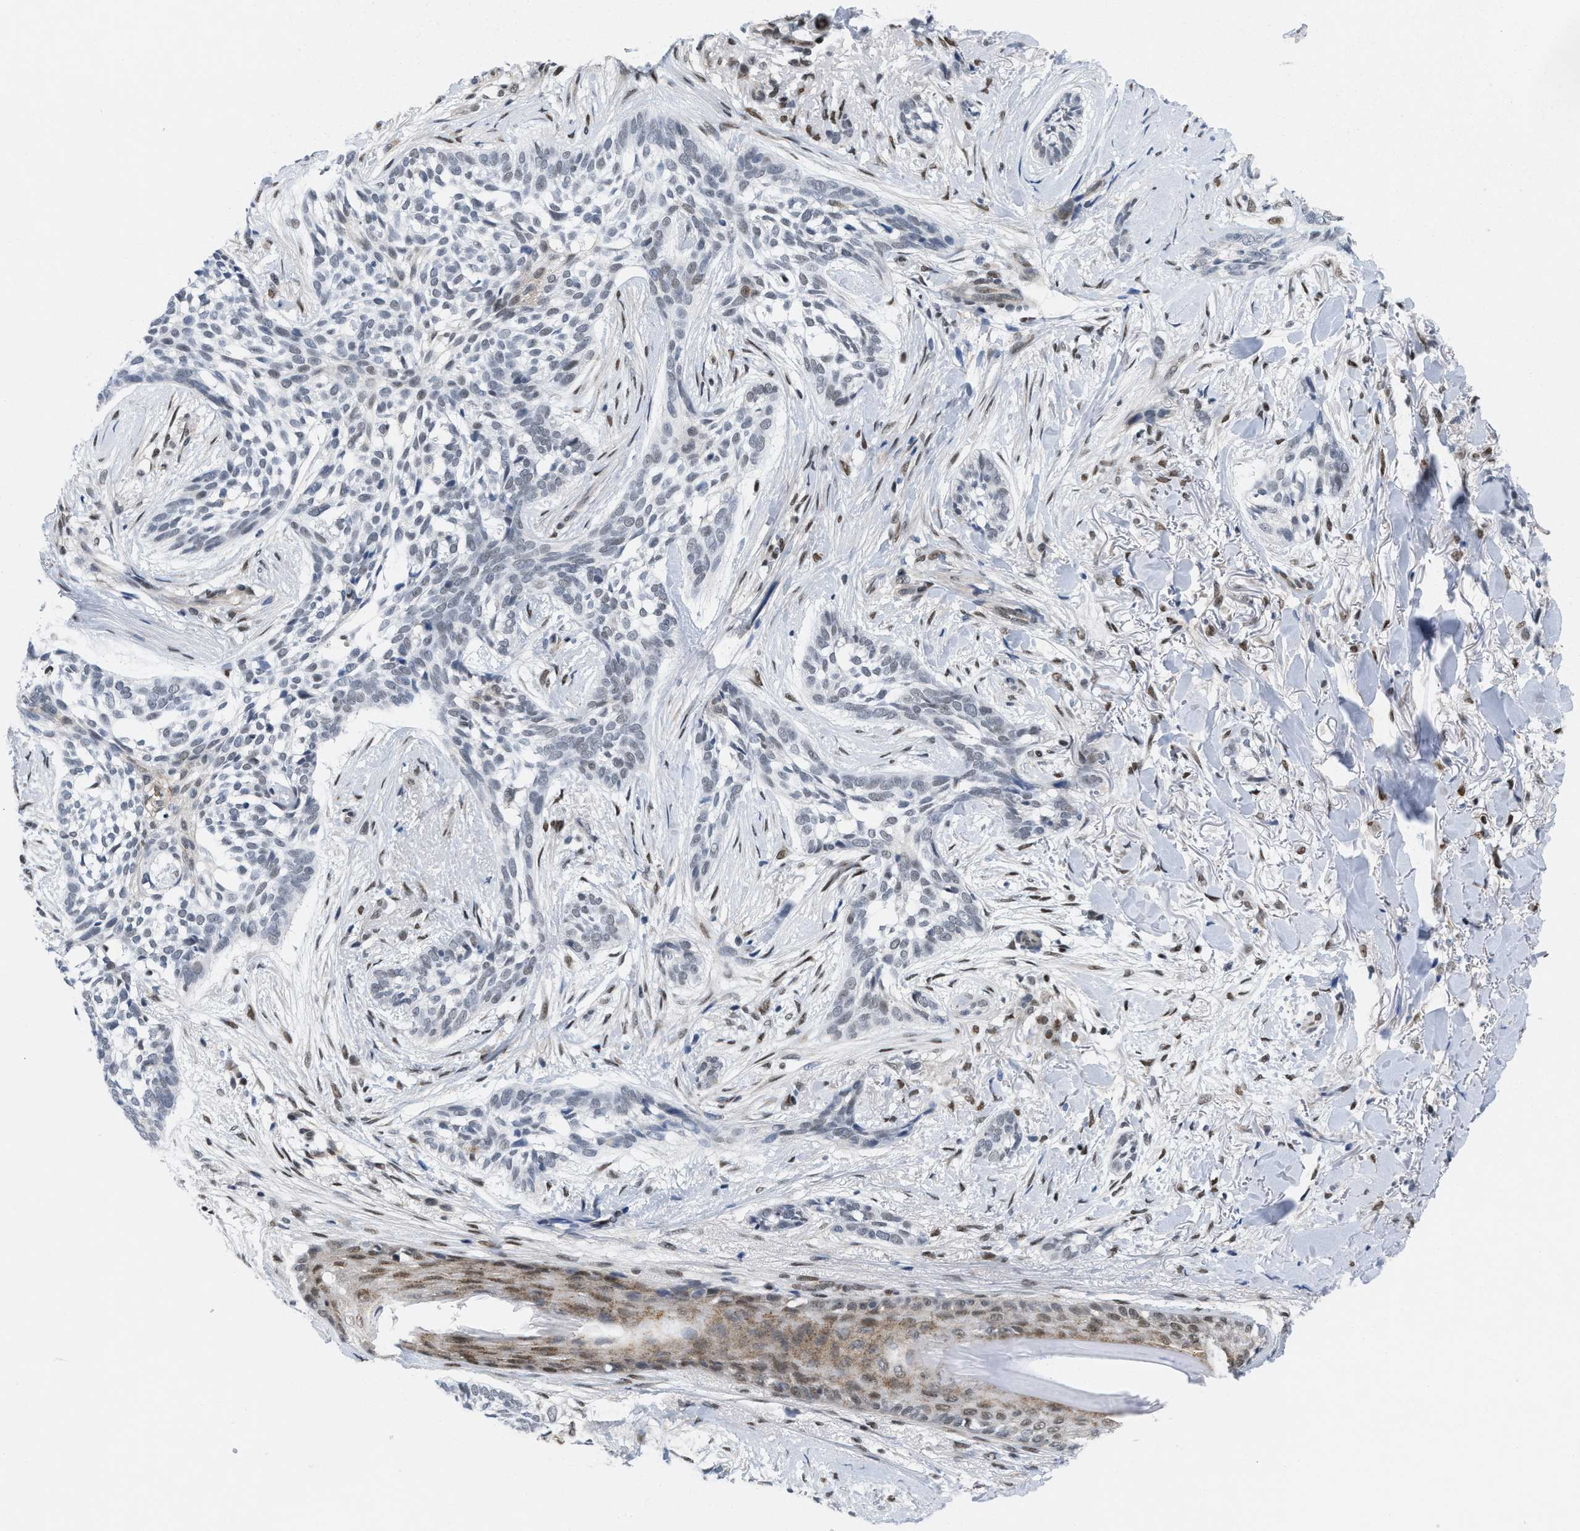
{"staining": {"intensity": "negative", "quantity": "none", "location": "none"}, "tissue": "skin cancer", "cell_type": "Tumor cells", "image_type": "cancer", "snomed": [{"axis": "morphology", "description": "Basal cell carcinoma"}, {"axis": "topography", "description": "Skin"}], "caption": "DAB (3,3'-diaminobenzidine) immunohistochemical staining of skin cancer demonstrates no significant expression in tumor cells.", "gene": "MIER1", "patient": {"sex": "female", "age": 88}}